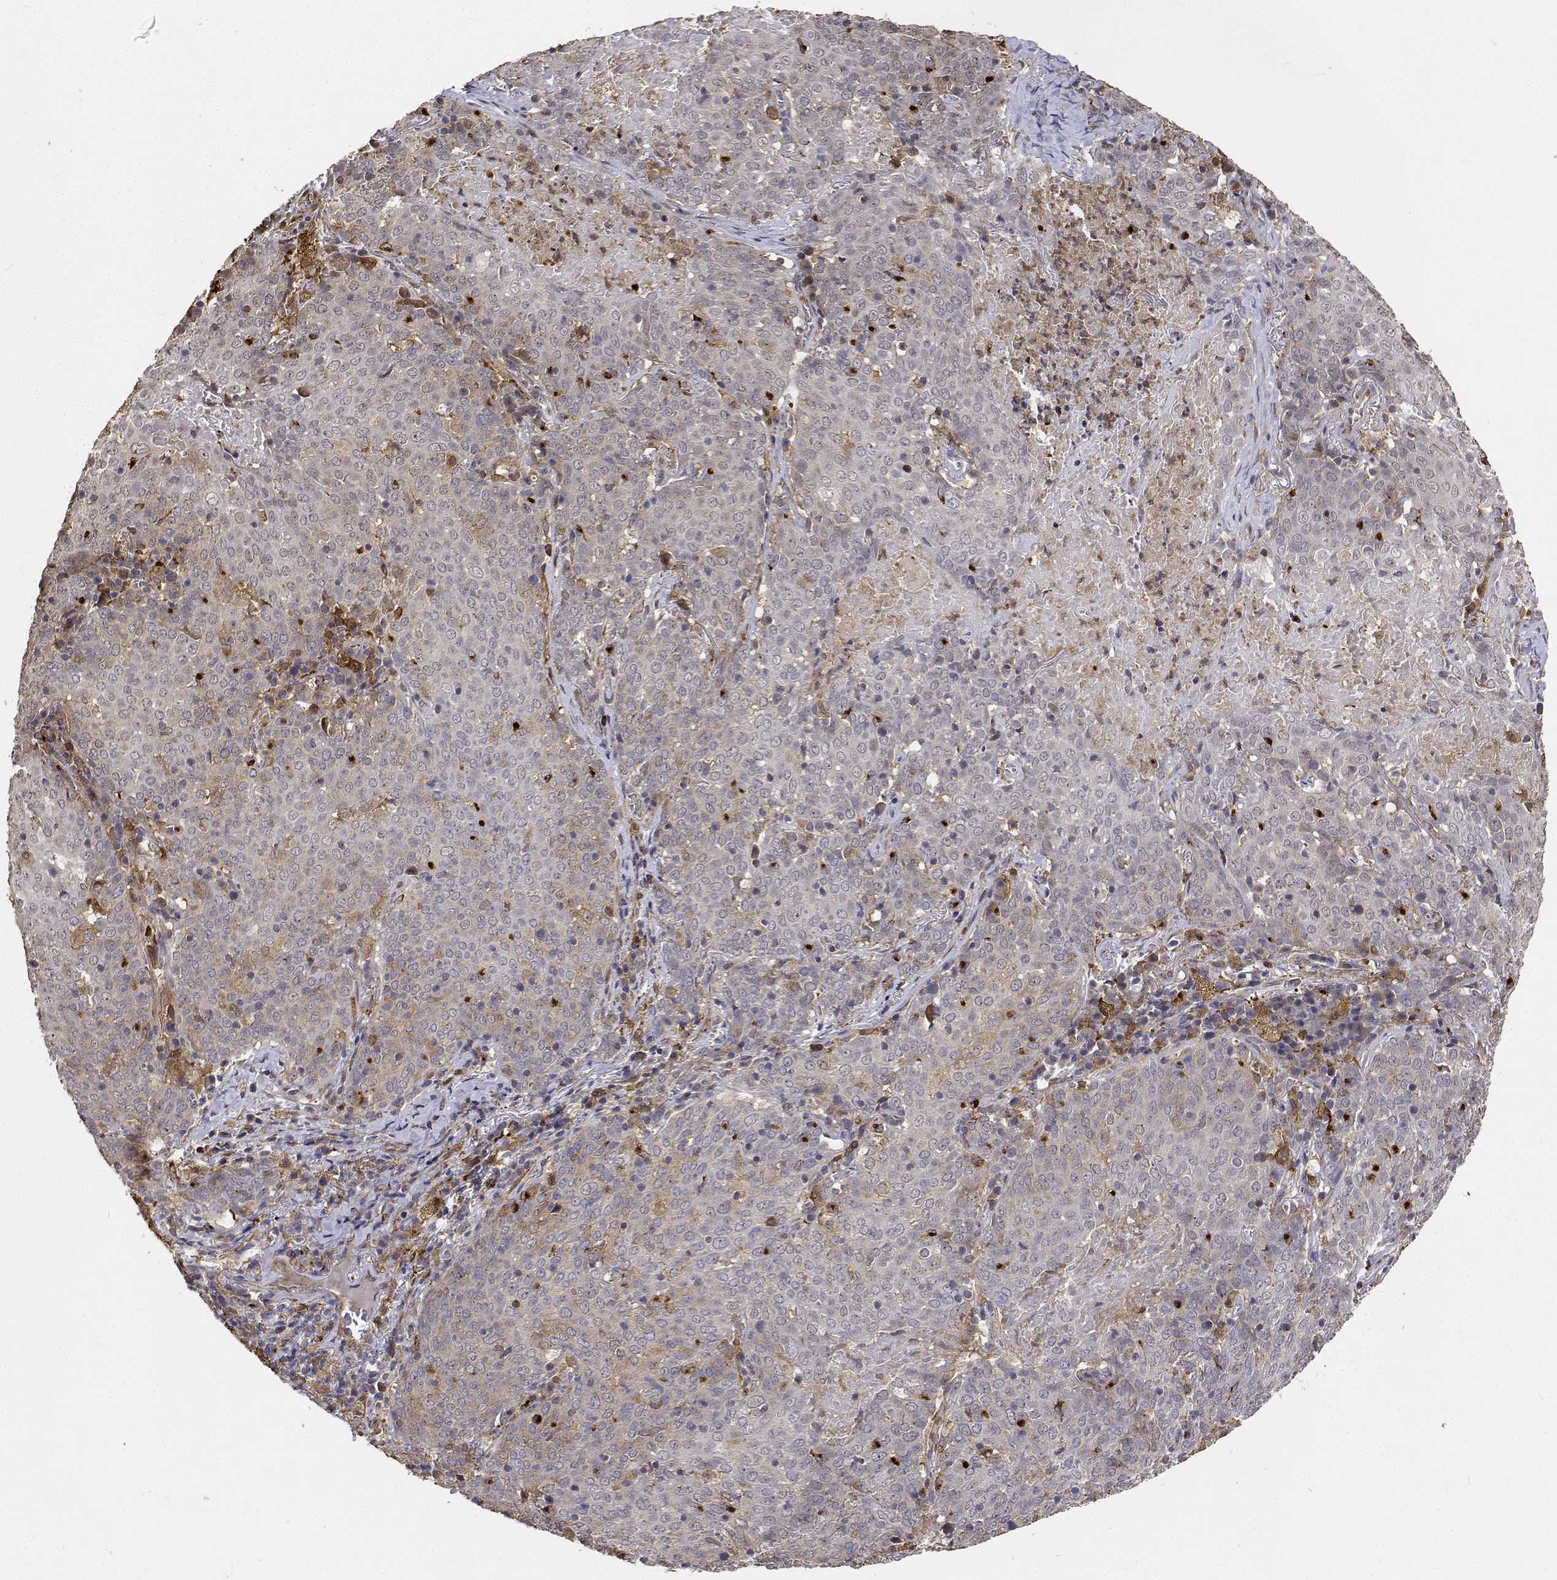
{"staining": {"intensity": "weak", "quantity": "<25%", "location": "cytoplasmic/membranous"}, "tissue": "lung cancer", "cell_type": "Tumor cells", "image_type": "cancer", "snomed": [{"axis": "morphology", "description": "Squamous cell carcinoma, NOS"}, {"axis": "topography", "description": "Lung"}], "caption": "Immunohistochemistry of lung squamous cell carcinoma displays no positivity in tumor cells.", "gene": "PCID2", "patient": {"sex": "male", "age": 82}}